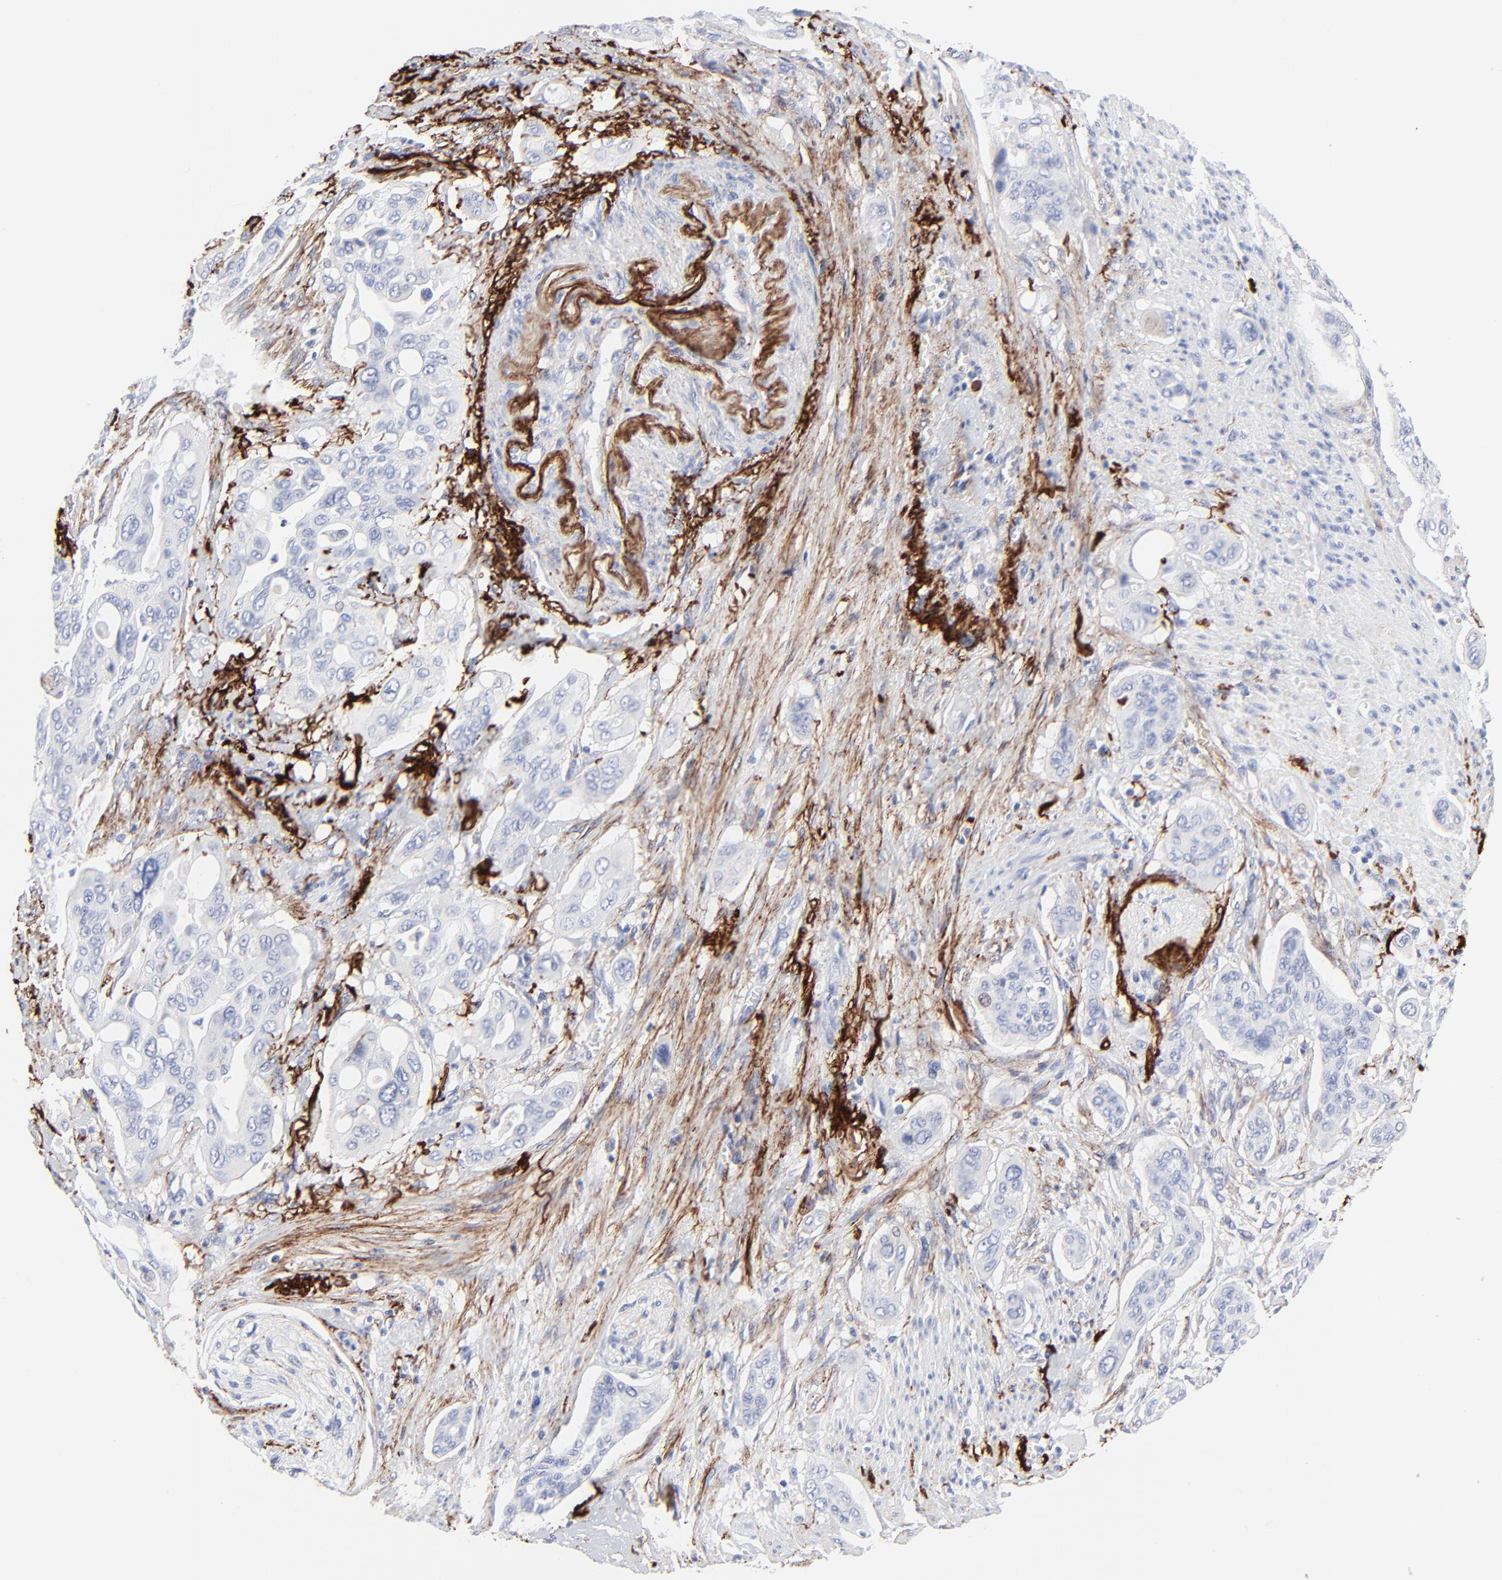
{"staining": {"intensity": "negative", "quantity": "none", "location": "none"}, "tissue": "pancreatic cancer", "cell_type": "Tumor cells", "image_type": "cancer", "snomed": [{"axis": "morphology", "description": "Adenocarcinoma, NOS"}, {"axis": "topography", "description": "Pancreas"}], "caption": "Histopathology image shows no protein expression in tumor cells of pancreatic adenocarcinoma tissue.", "gene": "FBLN2", "patient": {"sex": "male", "age": 77}}